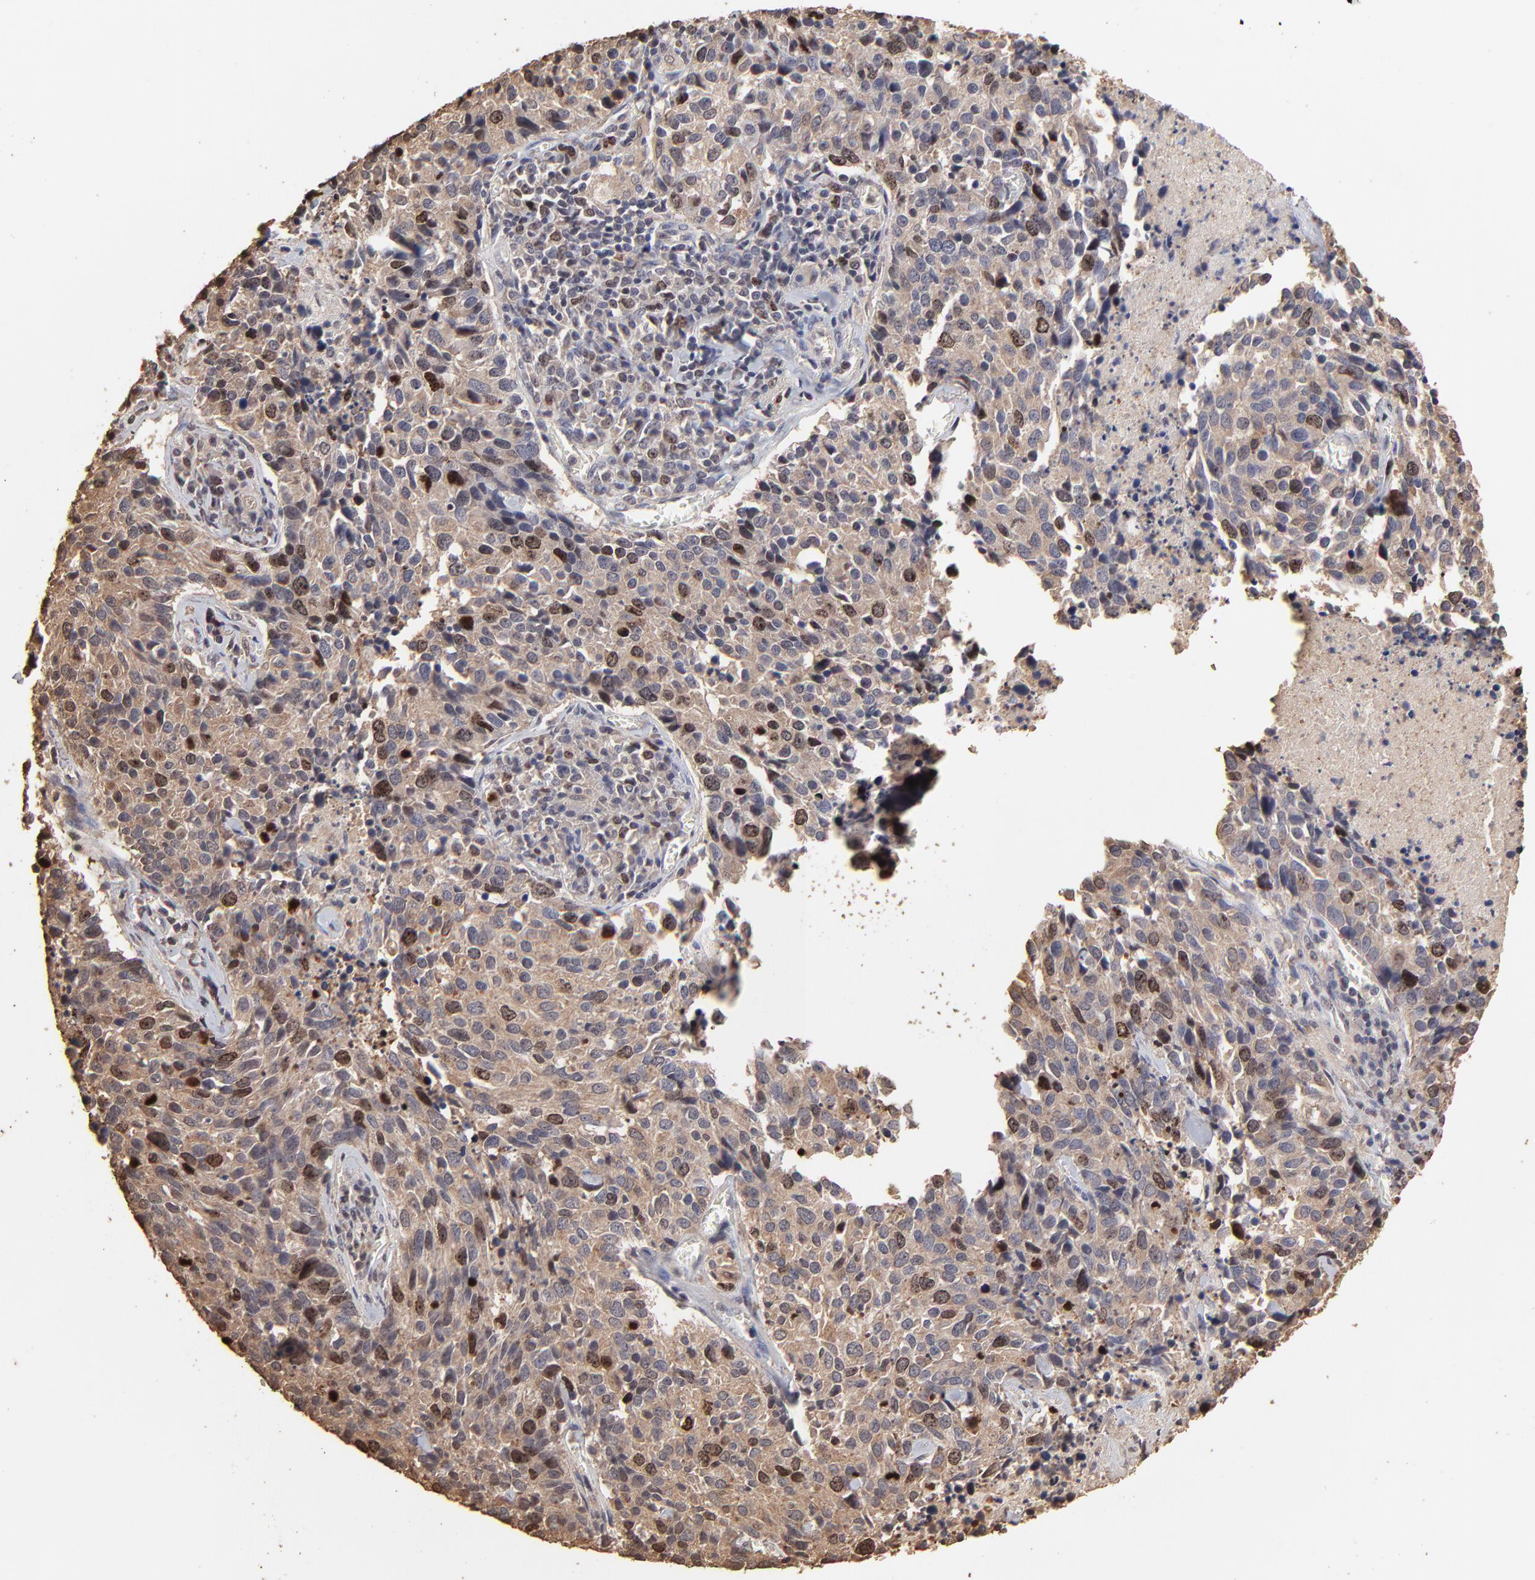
{"staining": {"intensity": "moderate", "quantity": "25%-75%", "location": "cytoplasmic/membranous,nuclear"}, "tissue": "lung cancer", "cell_type": "Tumor cells", "image_type": "cancer", "snomed": [{"axis": "morphology", "description": "Neoplasm, malignant, NOS"}, {"axis": "topography", "description": "Lung"}], "caption": "A brown stain labels moderate cytoplasmic/membranous and nuclear staining of a protein in lung cancer (malignant neoplasm) tumor cells.", "gene": "BIRC5", "patient": {"sex": "female", "age": 76}}